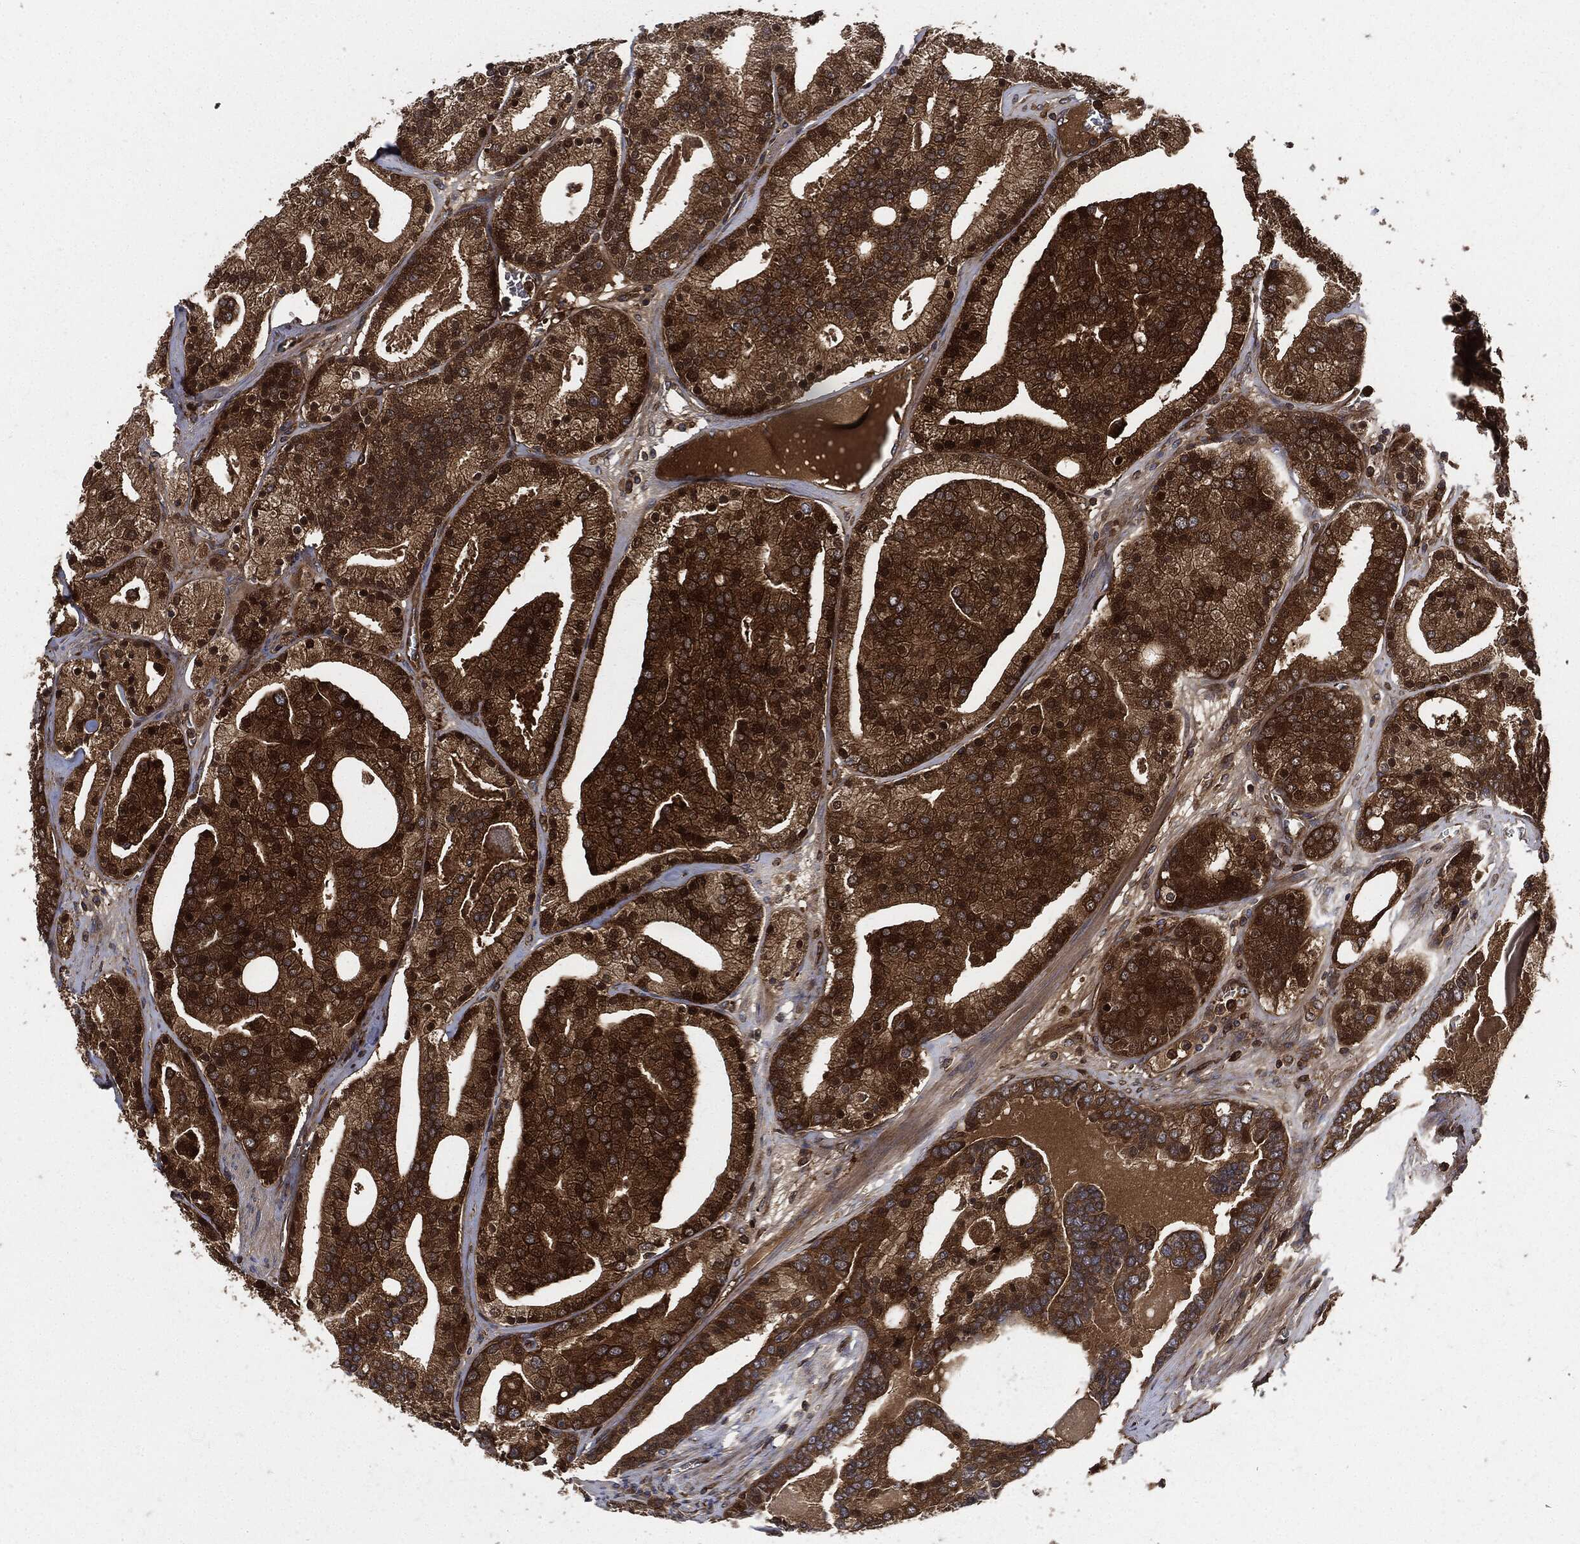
{"staining": {"intensity": "strong", "quantity": ">75%", "location": "cytoplasmic/membranous"}, "tissue": "prostate cancer", "cell_type": "Tumor cells", "image_type": "cancer", "snomed": [{"axis": "morphology", "description": "Adenocarcinoma, NOS"}, {"axis": "topography", "description": "Prostate"}], "caption": "Strong cytoplasmic/membranous protein positivity is present in about >75% of tumor cells in adenocarcinoma (prostate). (Stains: DAB in brown, nuclei in blue, Microscopy: brightfield microscopy at high magnification).", "gene": "XPNPEP1", "patient": {"sex": "male", "age": 69}}